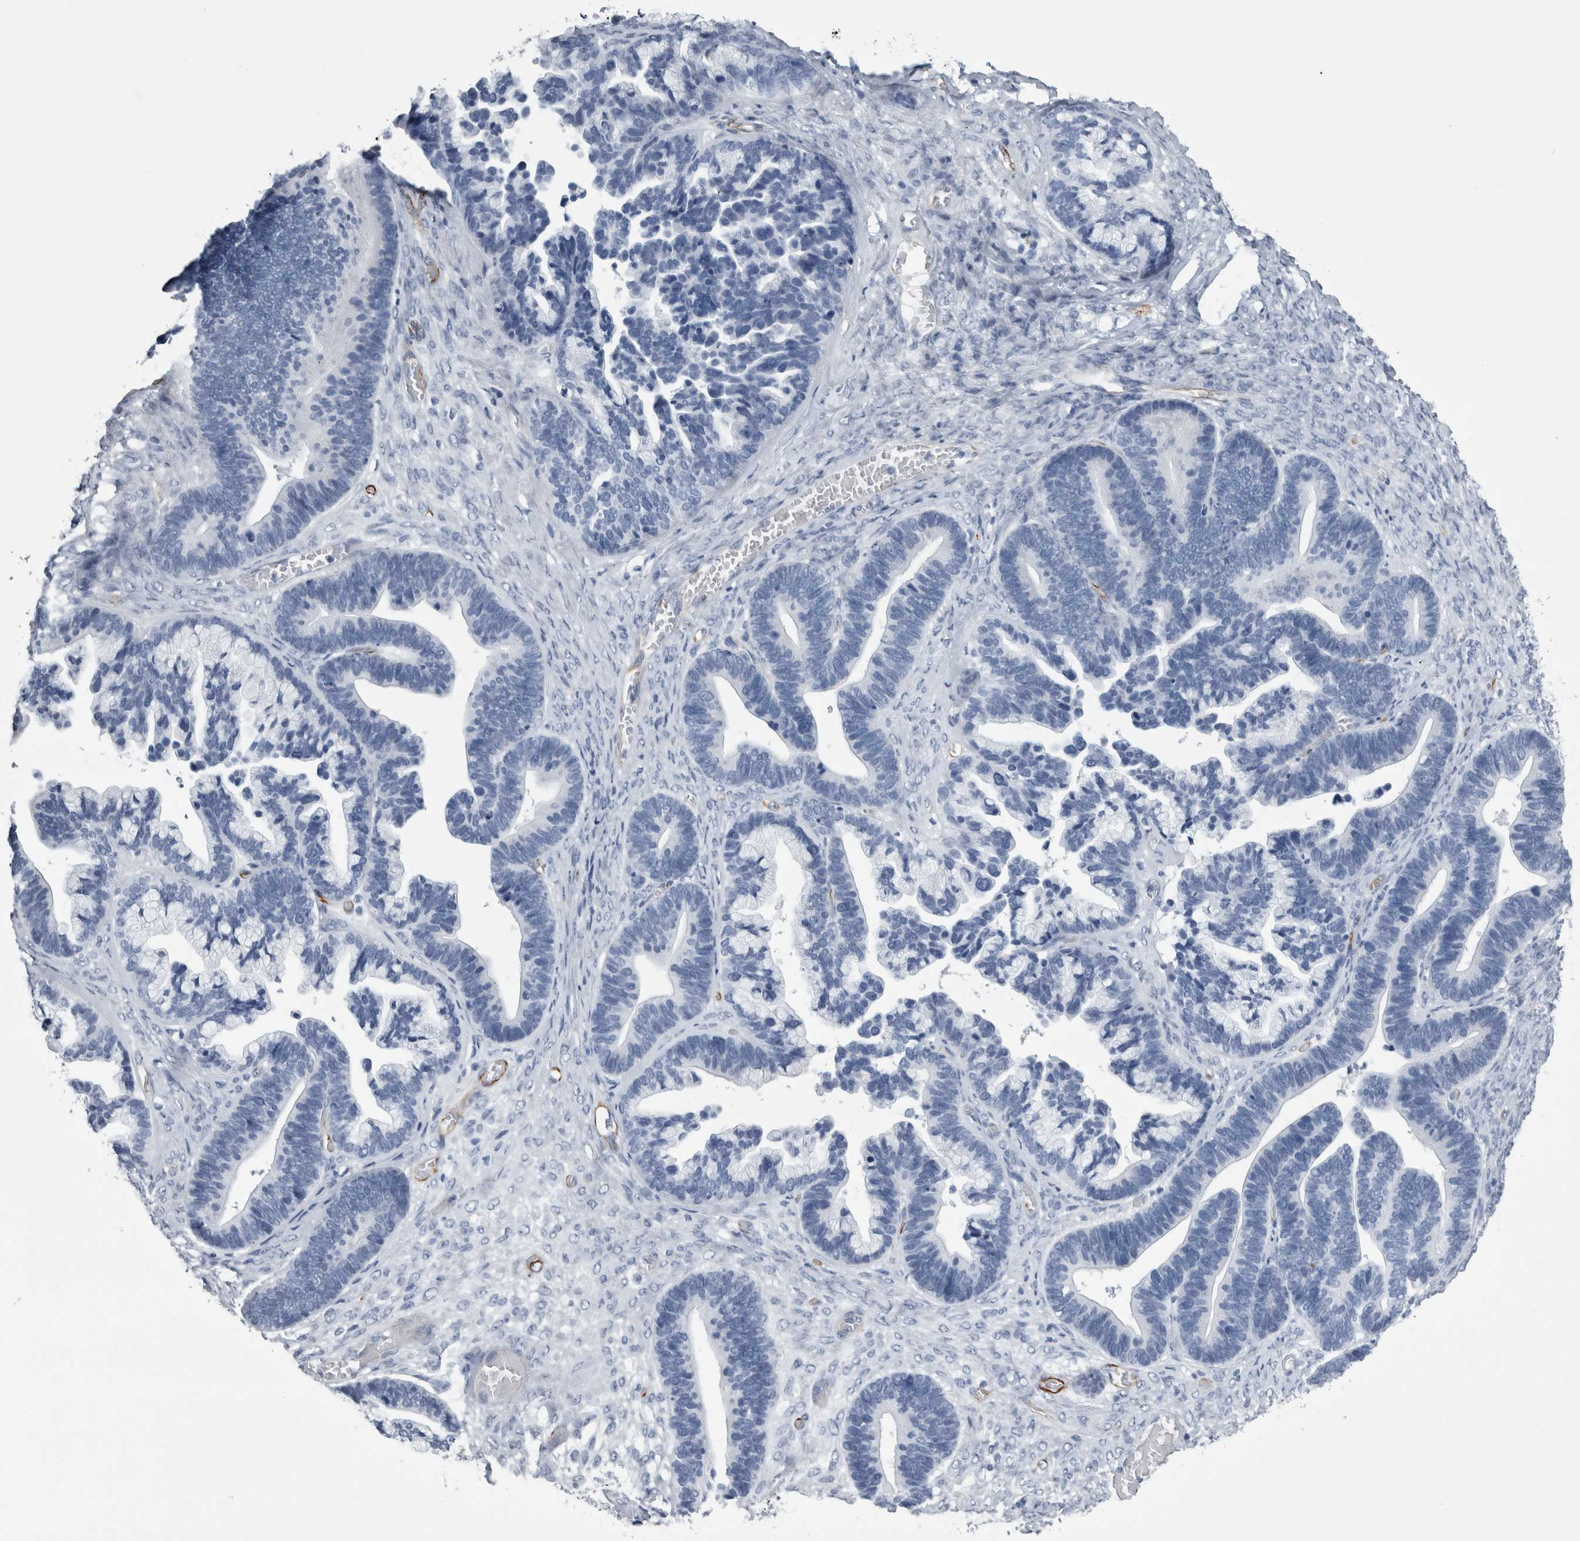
{"staining": {"intensity": "negative", "quantity": "none", "location": "none"}, "tissue": "ovarian cancer", "cell_type": "Tumor cells", "image_type": "cancer", "snomed": [{"axis": "morphology", "description": "Cystadenocarcinoma, serous, NOS"}, {"axis": "topography", "description": "Ovary"}], "caption": "Histopathology image shows no protein staining in tumor cells of serous cystadenocarcinoma (ovarian) tissue. (Brightfield microscopy of DAB IHC at high magnification).", "gene": "VWDE", "patient": {"sex": "female", "age": 56}}